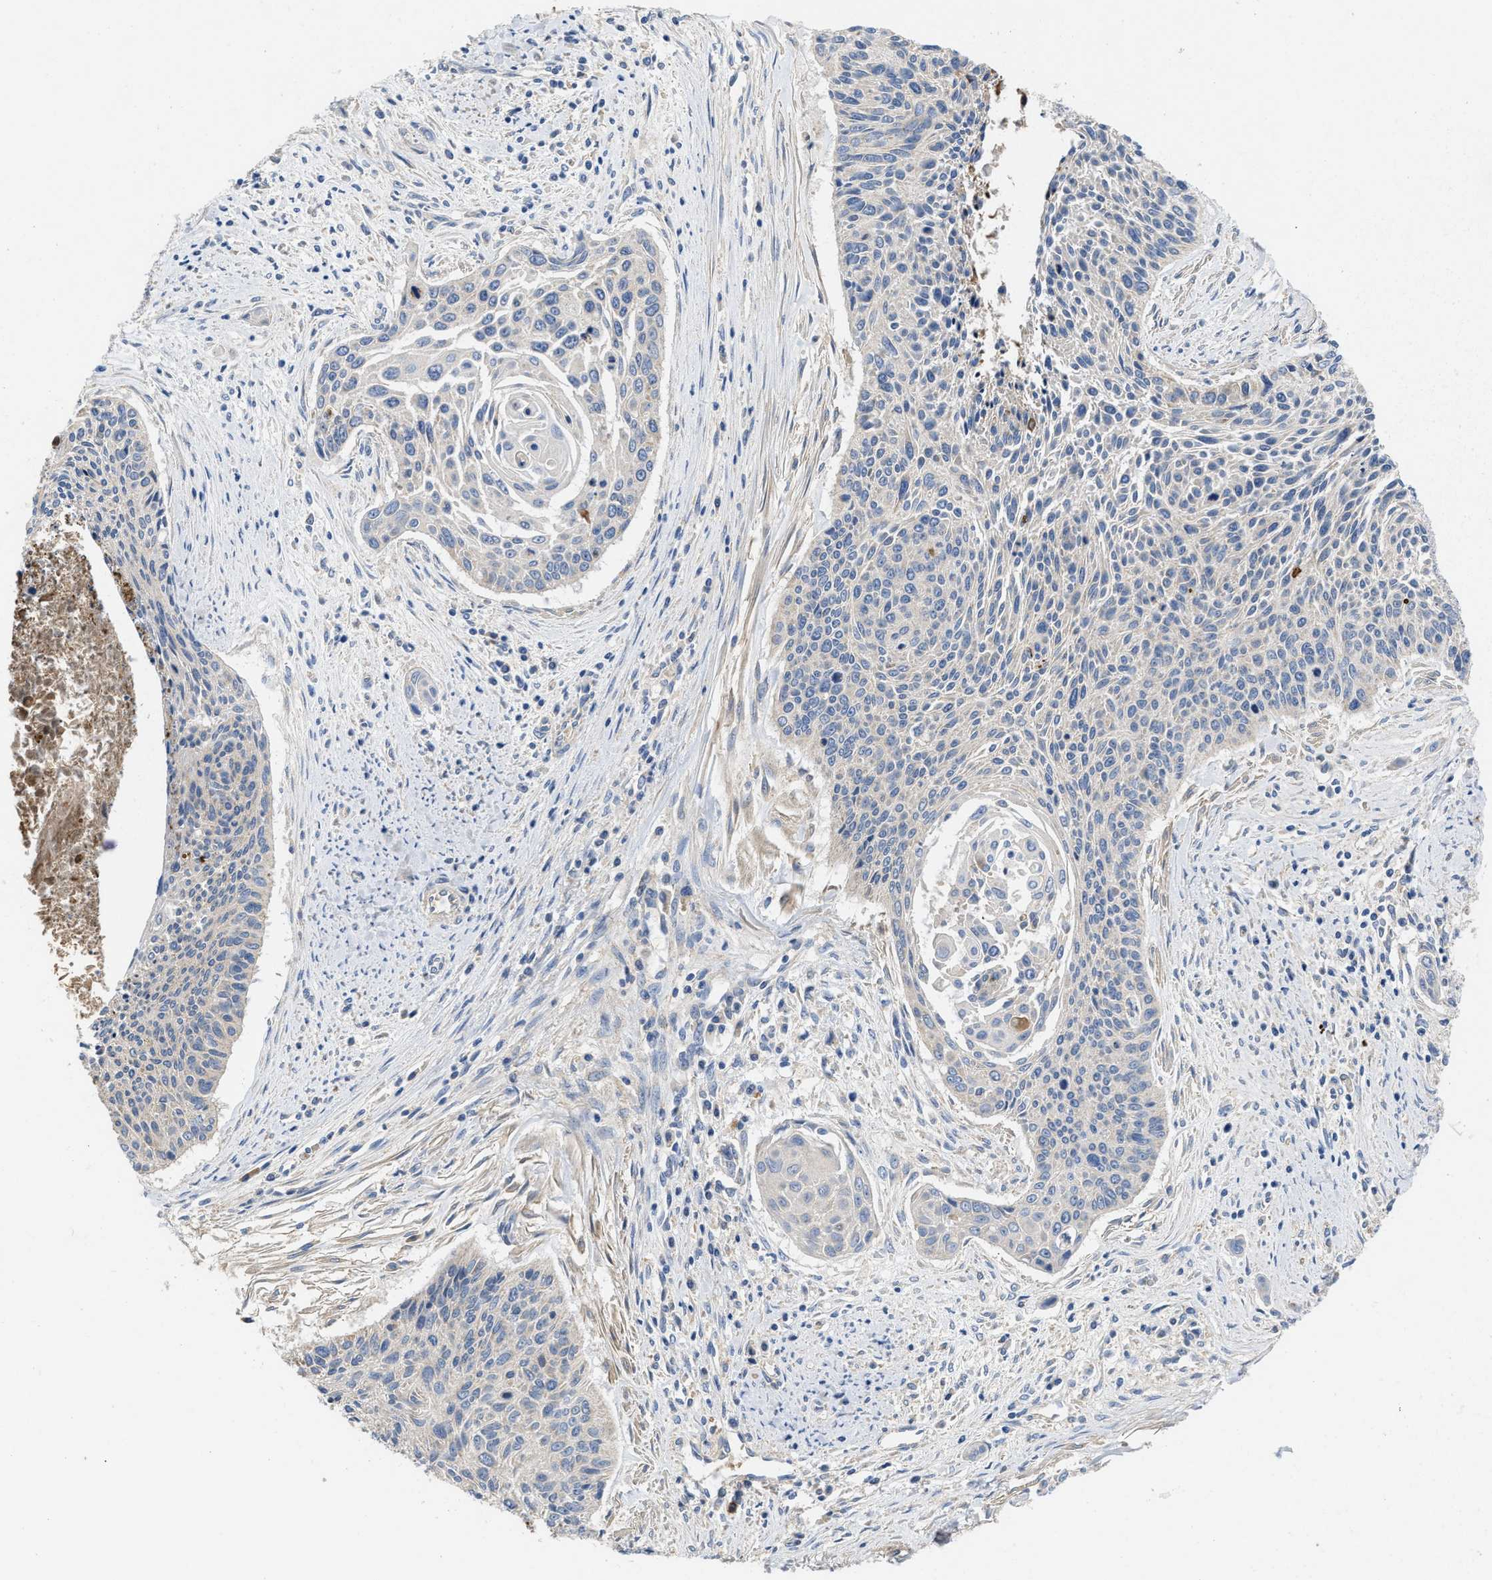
{"staining": {"intensity": "negative", "quantity": "none", "location": "none"}, "tissue": "cervical cancer", "cell_type": "Tumor cells", "image_type": "cancer", "snomed": [{"axis": "morphology", "description": "Squamous cell carcinoma, NOS"}, {"axis": "topography", "description": "Cervix"}], "caption": "High magnification brightfield microscopy of cervical cancer stained with DAB (brown) and counterstained with hematoxylin (blue): tumor cells show no significant expression. The staining is performed using DAB (3,3'-diaminobenzidine) brown chromogen with nuclei counter-stained in using hematoxylin.", "gene": "RNF216", "patient": {"sex": "female", "age": 55}}